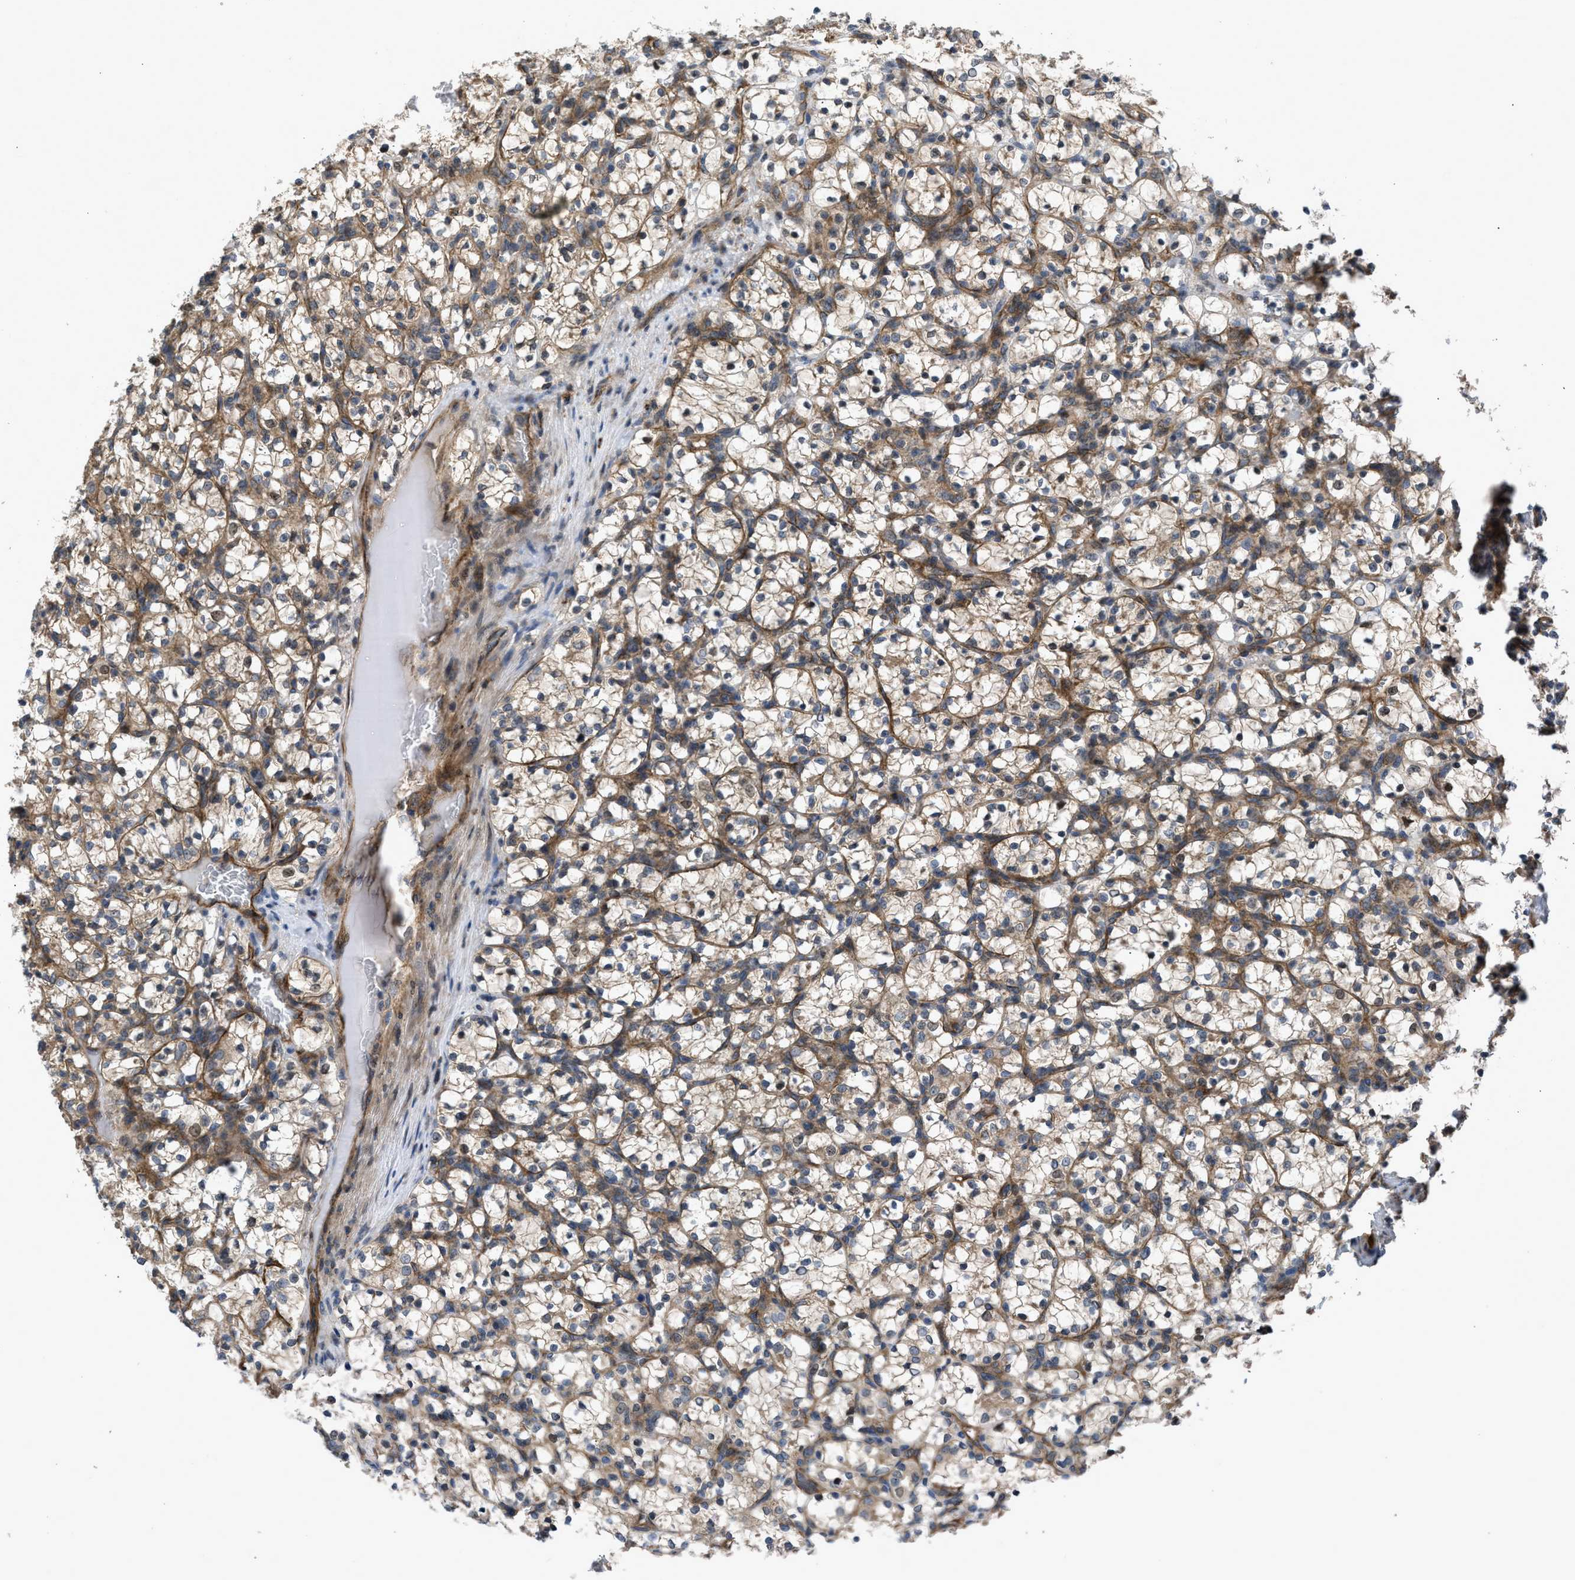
{"staining": {"intensity": "moderate", "quantity": ">75%", "location": "cytoplasmic/membranous"}, "tissue": "renal cancer", "cell_type": "Tumor cells", "image_type": "cancer", "snomed": [{"axis": "morphology", "description": "Adenocarcinoma, NOS"}, {"axis": "topography", "description": "Kidney"}], "caption": "Immunohistochemistry (IHC) image of renal cancer (adenocarcinoma) stained for a protein (brown), which displays medium levels of moderate cytoplasmic/membranous expression in approximately >75% of tumor cells.", "gene": "GPATCH2L", "patient": {"sex": "female", "age": 69}}